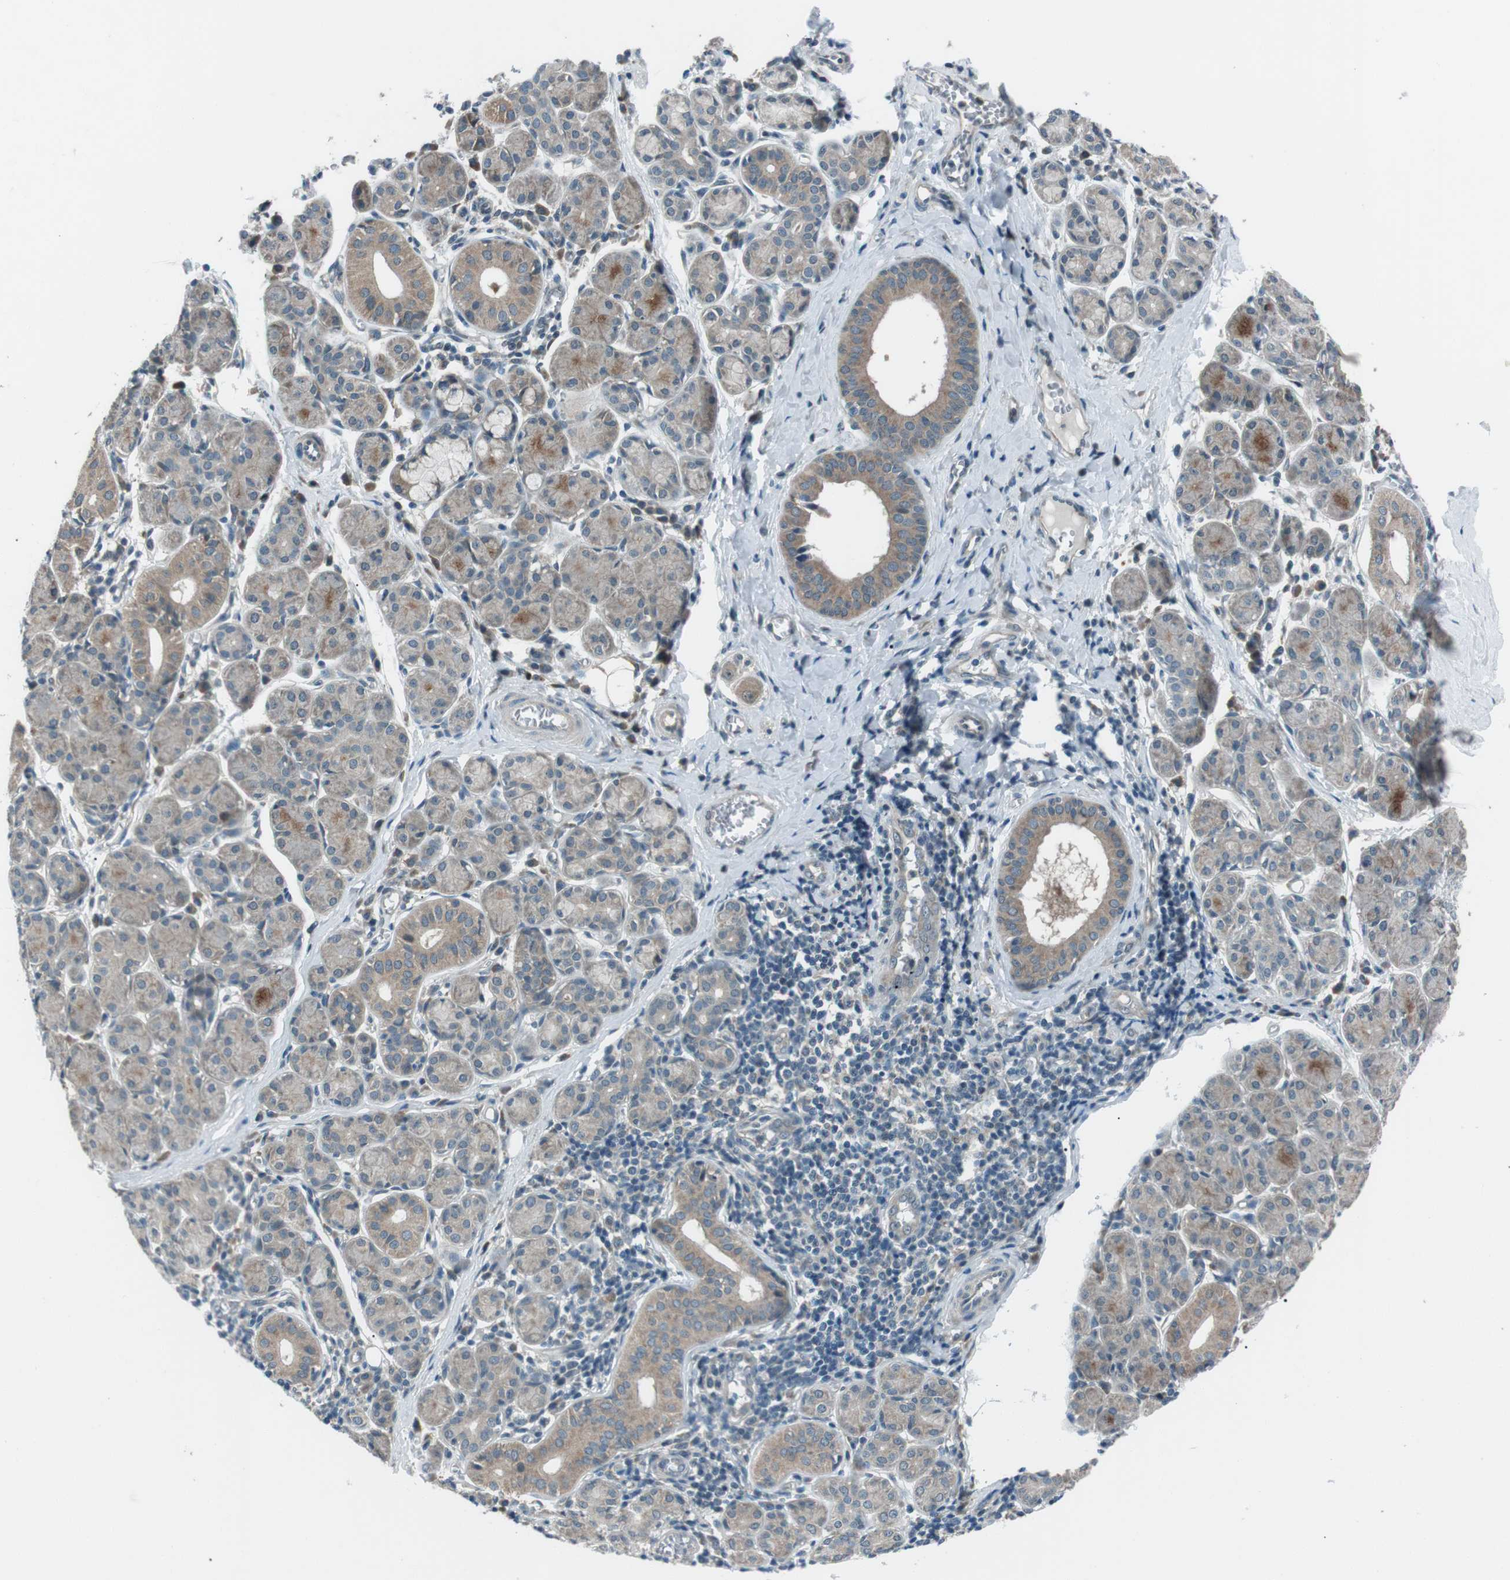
{"staining": {"intensity": "weak", "quantity": "25%-75%", "location": "cytoplasmic/membranous"}, "tissue": "salivary gland", "cell_type": "Glandular cells", "image_type": "normal", "snomed": [{"axis": "morphology", "description": "Normal tissue, NOS"}, {"axis": "morphology", "description": "Inflammation, NOS"}, {"axis": "topography", "description": "Lymph node"}, {"axis": "topography", "description": "Salivary gland"}], "caption": "A brown stain shows weak cytoplasmic/membranous staining of a protein in glandular cells of normal human salivary gland. The protein is shown in brown color, while the nuclei are stained blue.", "gene": "LRIG2", "patient": {"sex": "male", "age": 3}}